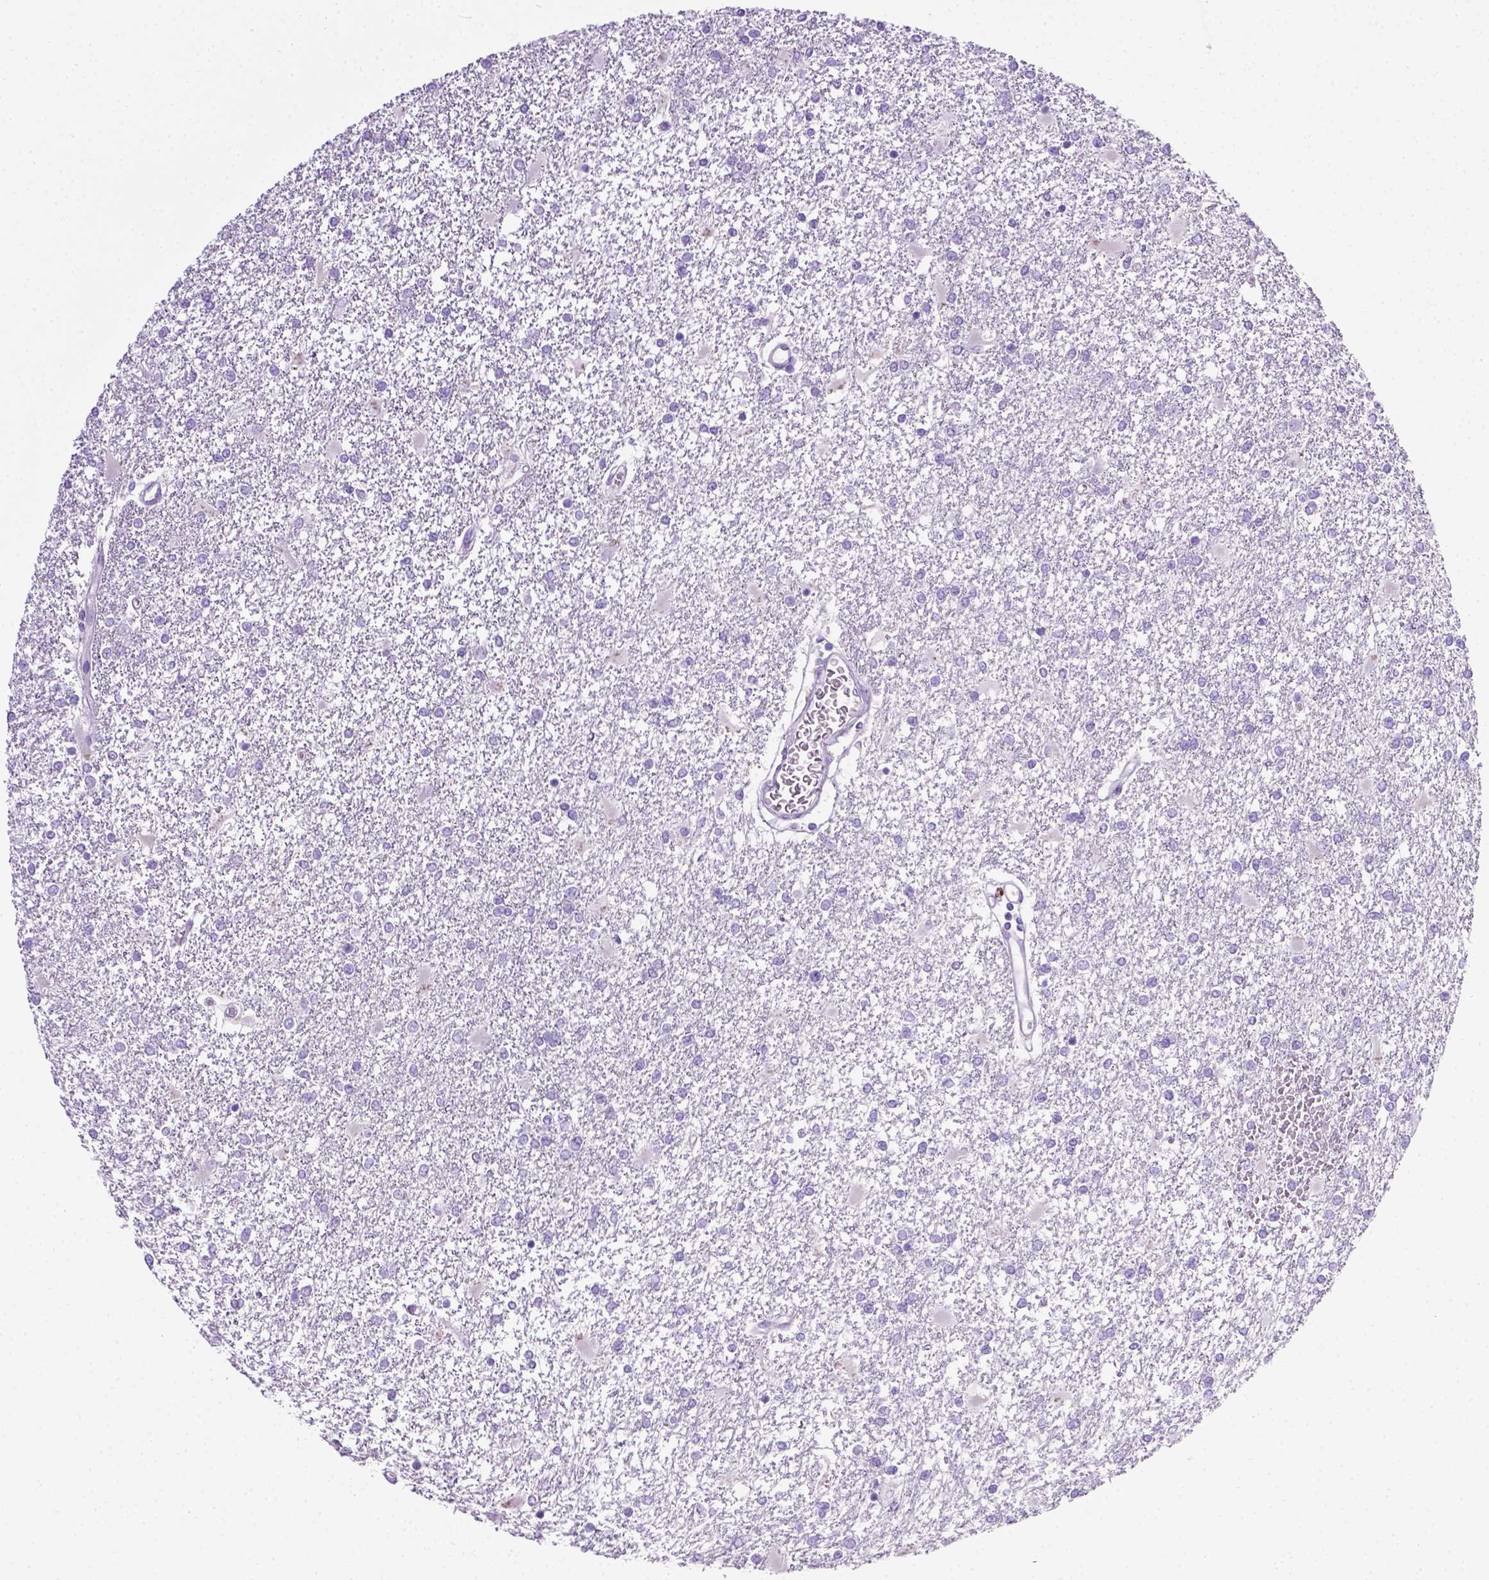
{"staining": {"intensity": "negative", "quantity": "none", "location": "none"}, "tissue": "glioma", "cell_type": "Tumor cells", "image_type": "cancer", "snomed": [{"axis": "morphology", "description": "Glioma, malignant, High grade"}, {"axis": "topography", "description": "Cerebral cortex"}], "caption": "Protein analysis of glioma exhibits no significant positivity in tumor cells.", "gene": "LELP1", "patient": {"sex": "male", "age": 79}}